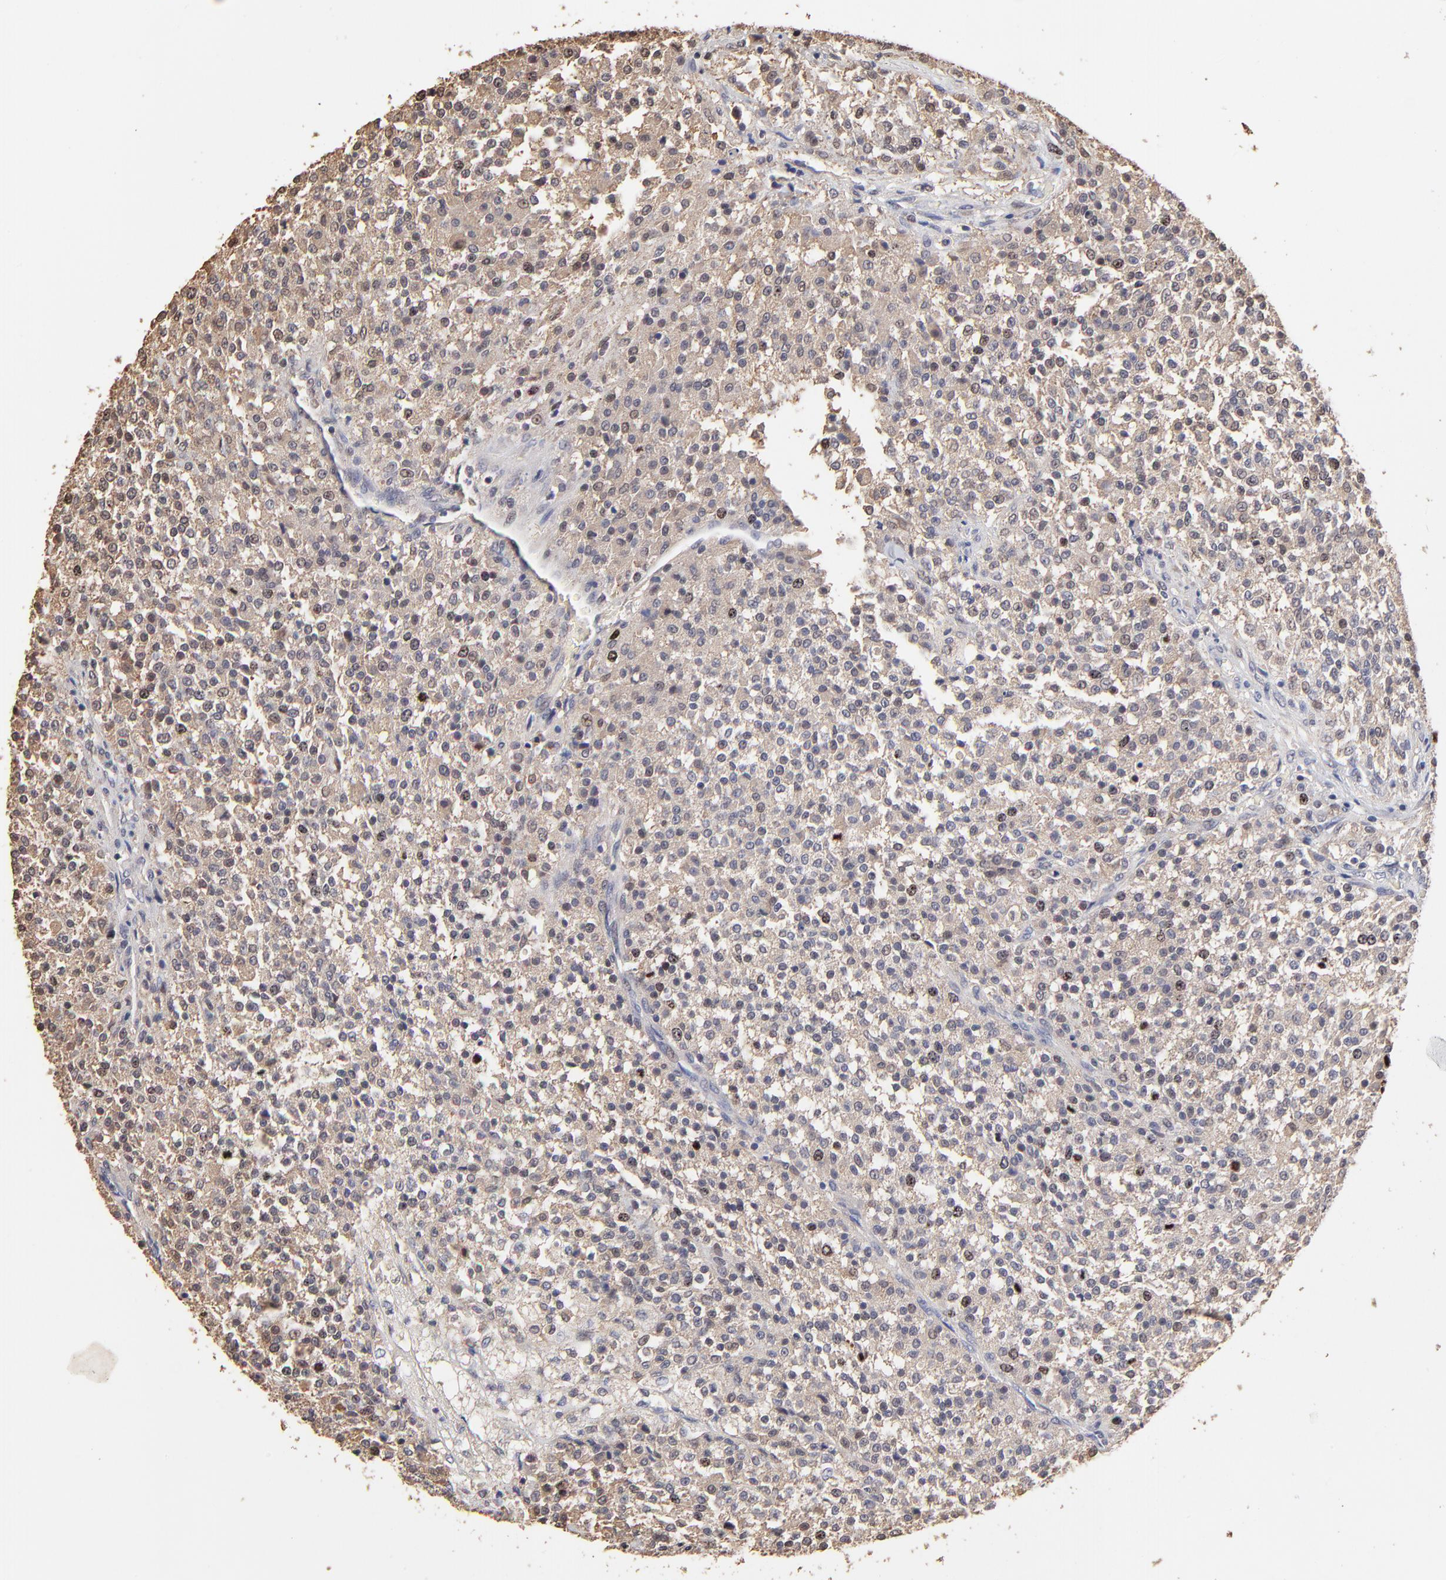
{"staining": {"intensity": "weak", "quantity": "<25%", "location": "nuclear"}, "tissue": "testis cancer", "cell_type": "Tumor cells", "image_type": "cancer", "snomed": [{"axis": "morphology", "description": "Seminoma, NOS"}, {"axis": "topography", "description": "Testis"}], "caption": "High magnification brightfield microscopy of seminoma (testis) stained with DAB (3,3'-diaminobenzidine) (brown) and counterstained with hematoxylin (blue): tumor cells show no significant expression.", "gene": "BIRC5", "patient": {"sex": "male", "age": 59}}